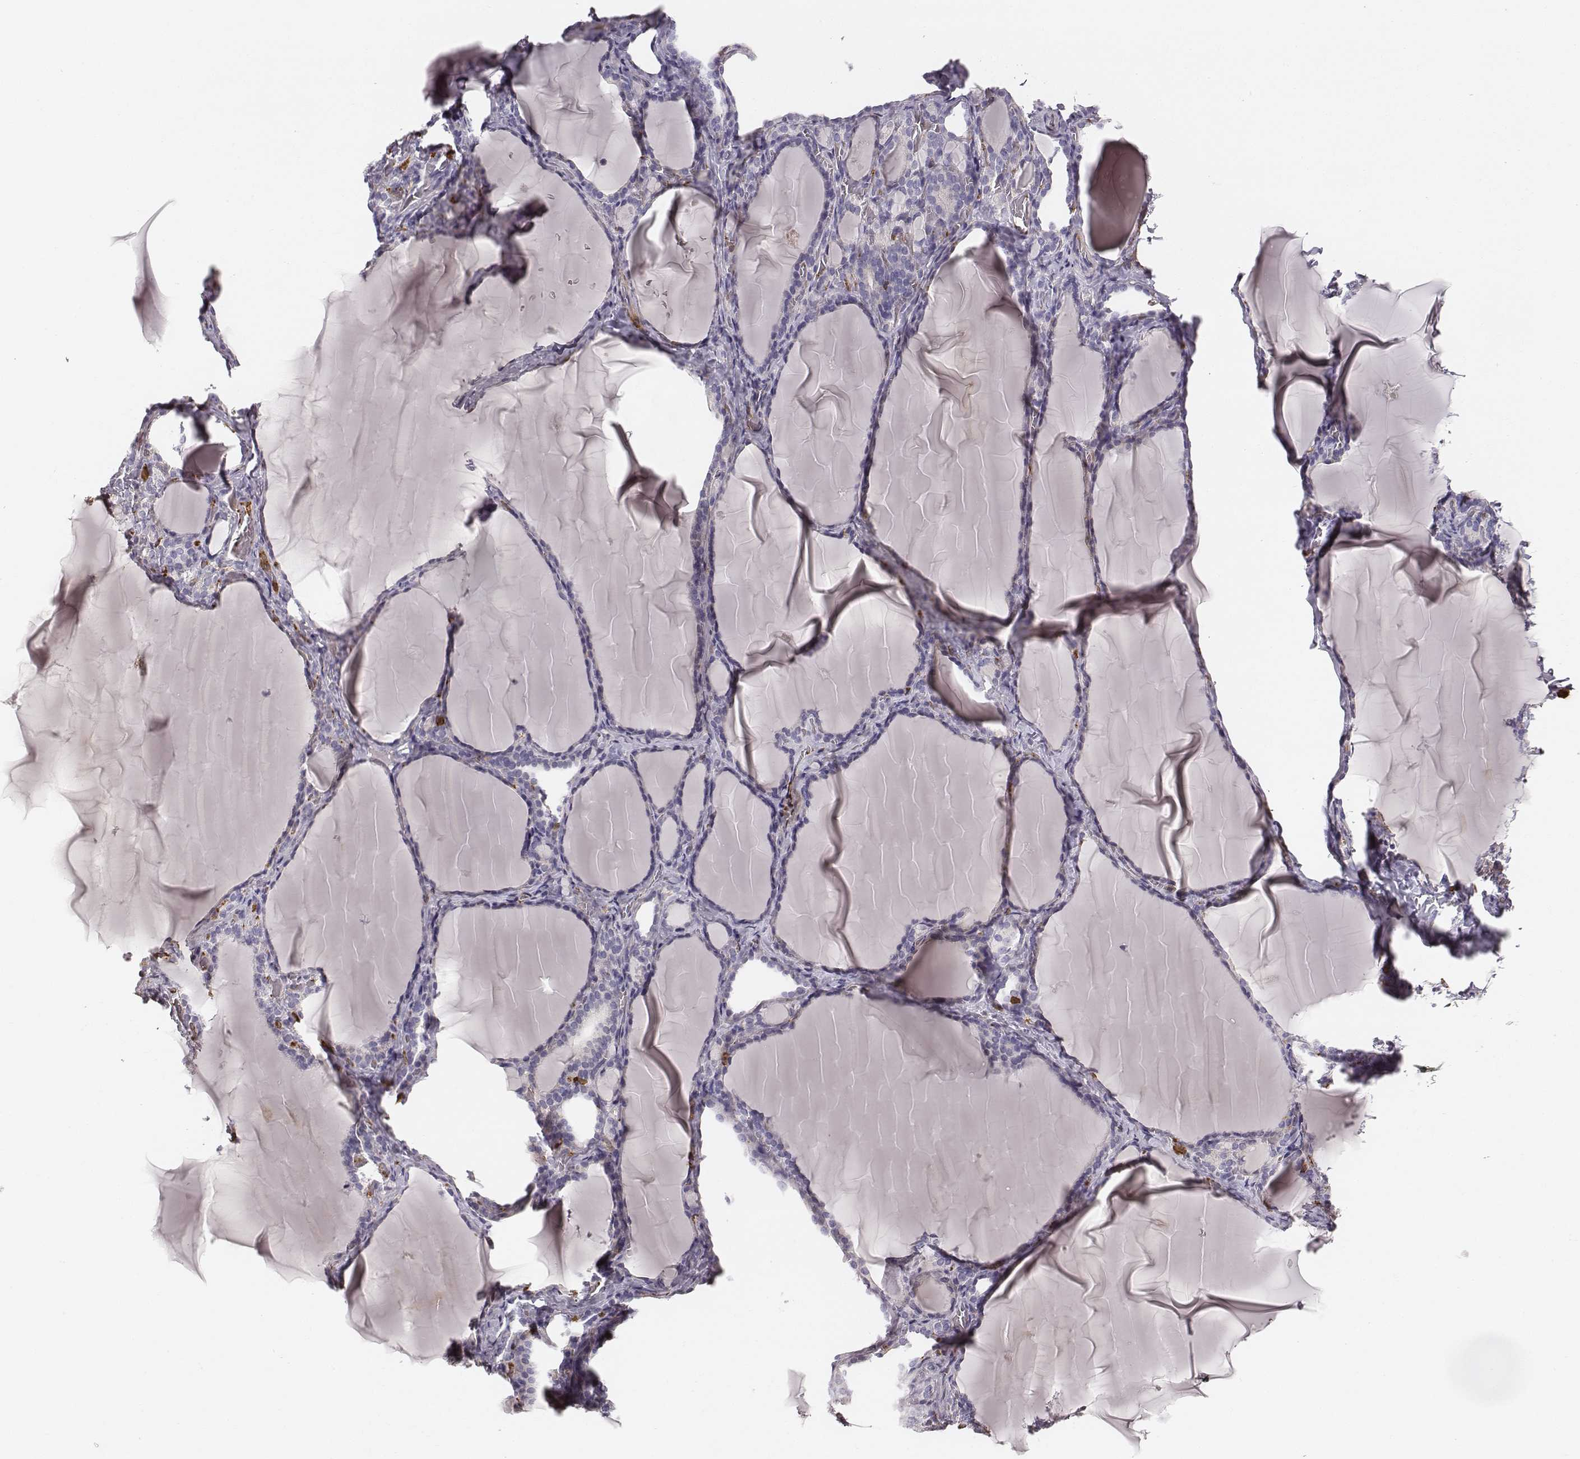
{"staining": {"intensity": "negative", "quantity": "none", "location": "none"}, "tissue": "thyroid gland", "cell_type": "Glandular cells", "image_type": "normal", "snomed": [{"axis": "morphology", "description": "Normal tissue, NOS"}, {"axis": "morphology", "description": "Hyperplasia, NOS"}, {"axis": "topography", "description": "Thyroid gland"}], "caption": "A high-resolution image shows IHC staining of unremarkable thyroid gland, which displays no significant staining in glandular cells.", "gene": "ZYX", "patient": {"sex": "female", "age": 27}}